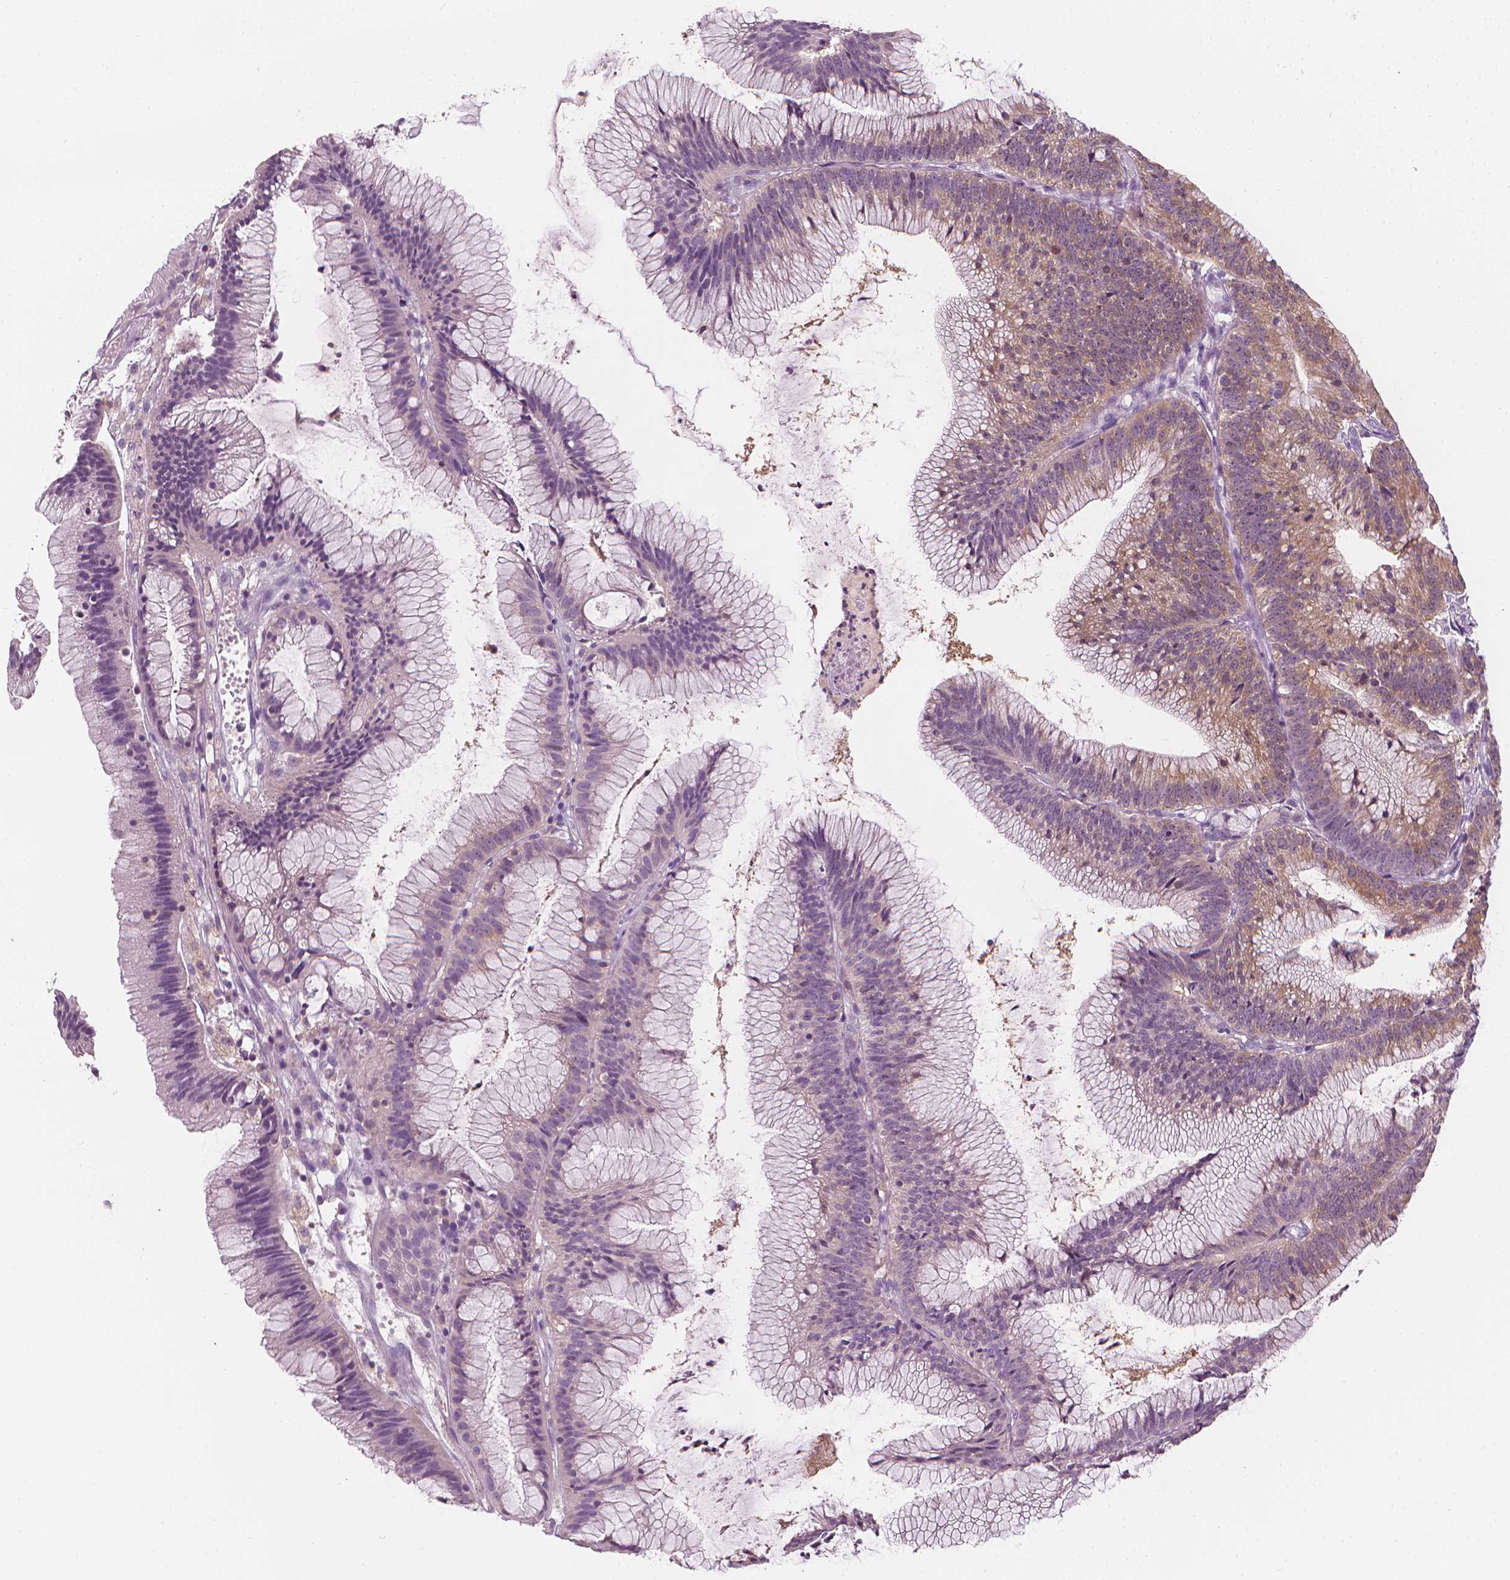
{"staining": {"intensity": "weak", "quantity": "25%-75%", "location": "cytoplasmic/membranous"}, "tissue": "colorectal cancer", "cell_type": "Tumor cells", "image_type": "cancer", "snomed": [{"axis": "morphology", "description": "Adenocarcinoma, NOS"}, {"axis": "topography", "description": "Colon"}], "caption": "DAB (3,3'-diaminobenzidine) immunohistochemical staining of human colorectal adenocarcinoma exhibits weak cytoplasmic/membranous protein staining in about 25%-75% of tumor cells.", "gene": "SHMT1", "patient": {"sex": "female", "age": 78}}